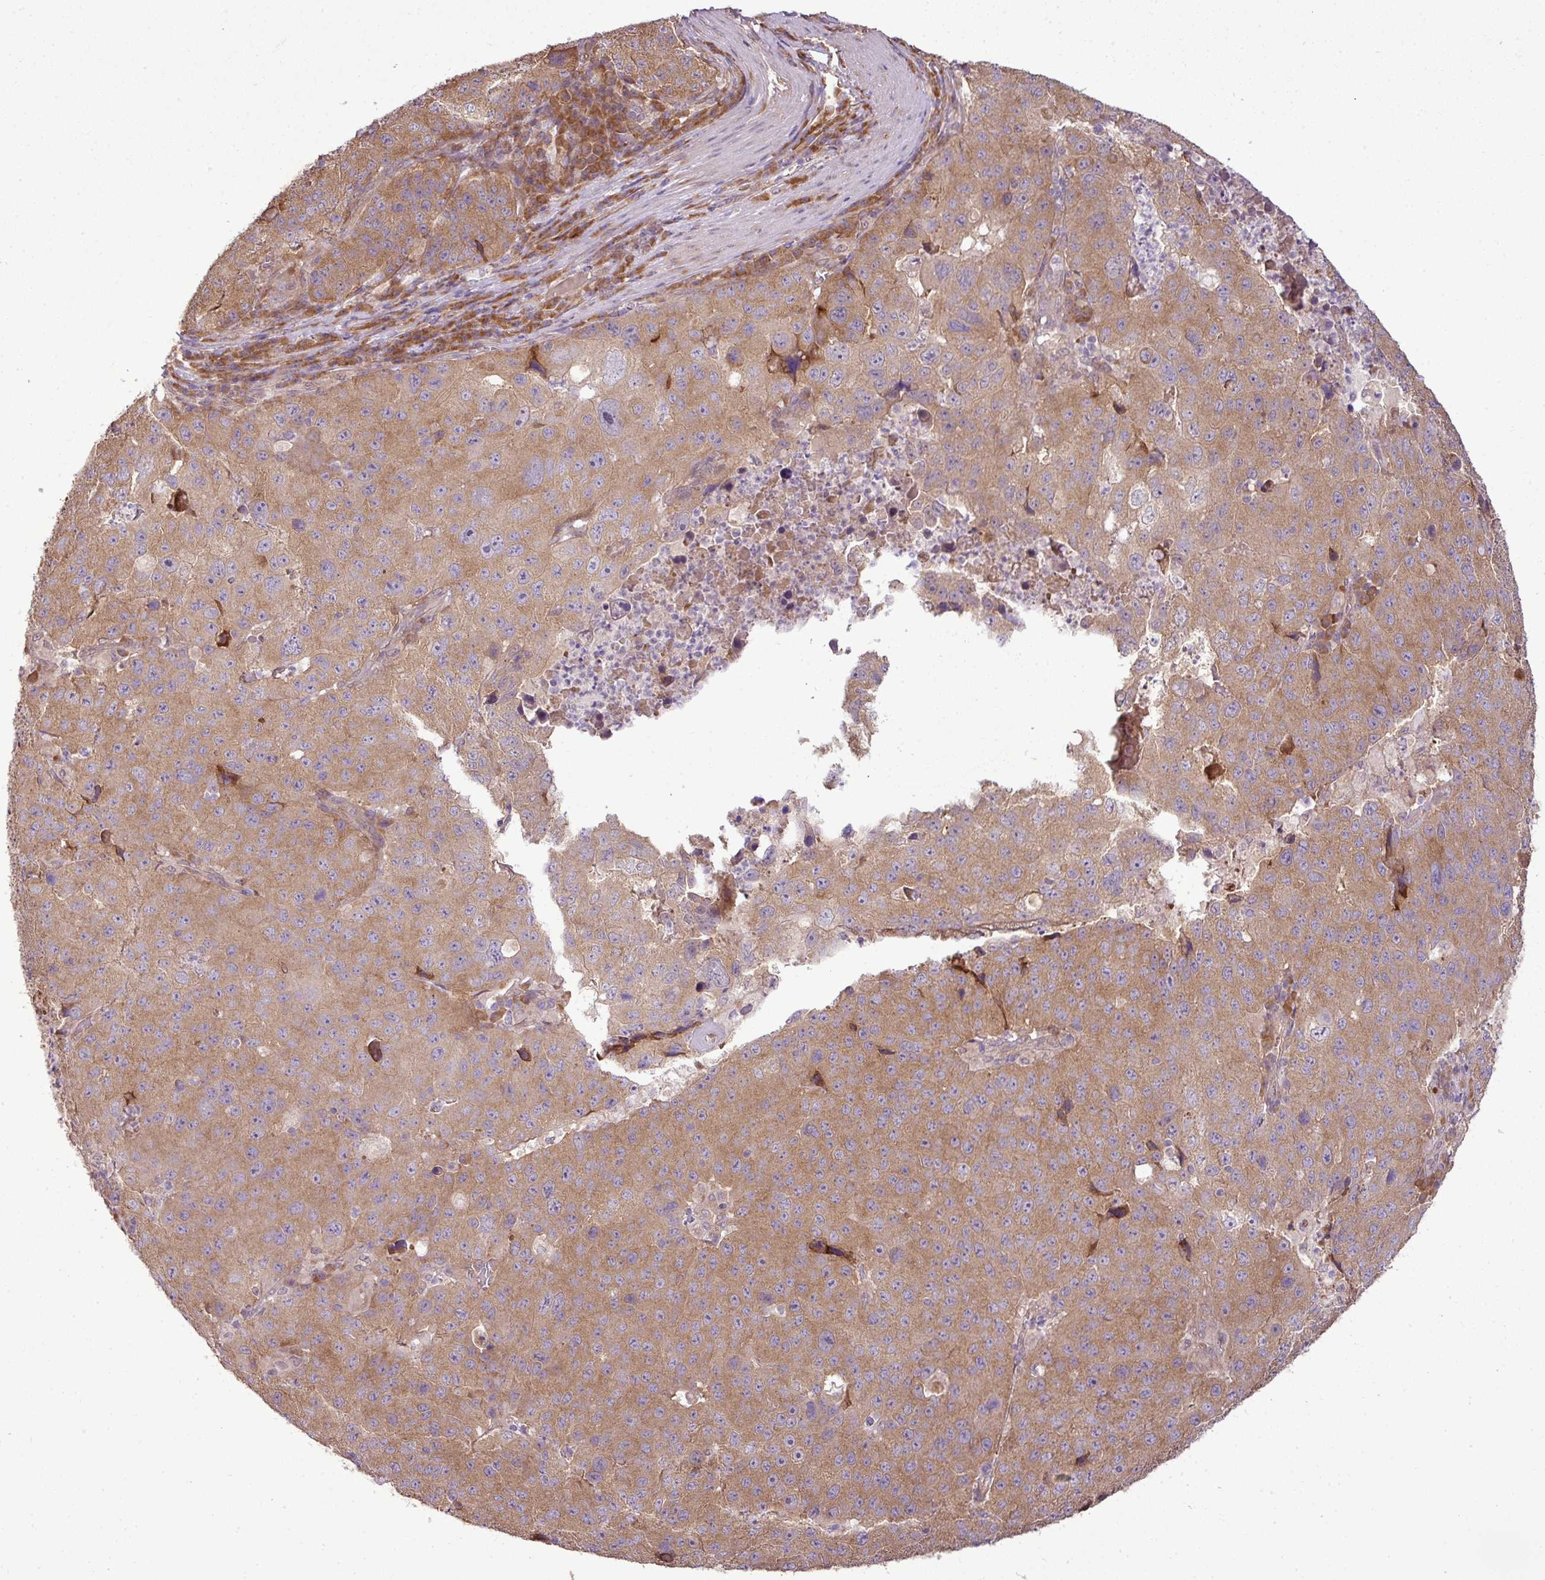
{"staining": {"intensity": "moderate", "quantity": ">75%", "location": "cytoplasmic/membranous"}, "tissue": "stomach cancer", "cell_type": "Tumor cells", "image_type": "cancer", "snomed": [{"axis": "morphology", "description": "Adenocarcinoma, NOS"}, {"axis": "topography", "description": "Stomach"}], "caption": "Protein expression analysis of stomach cancer demonstrates moderate cytoplasmic/membranous expression in approximately >75% of tumor cells.", "gene": "DNAAF4", "patient": {"sex": "male", "age": 71}}